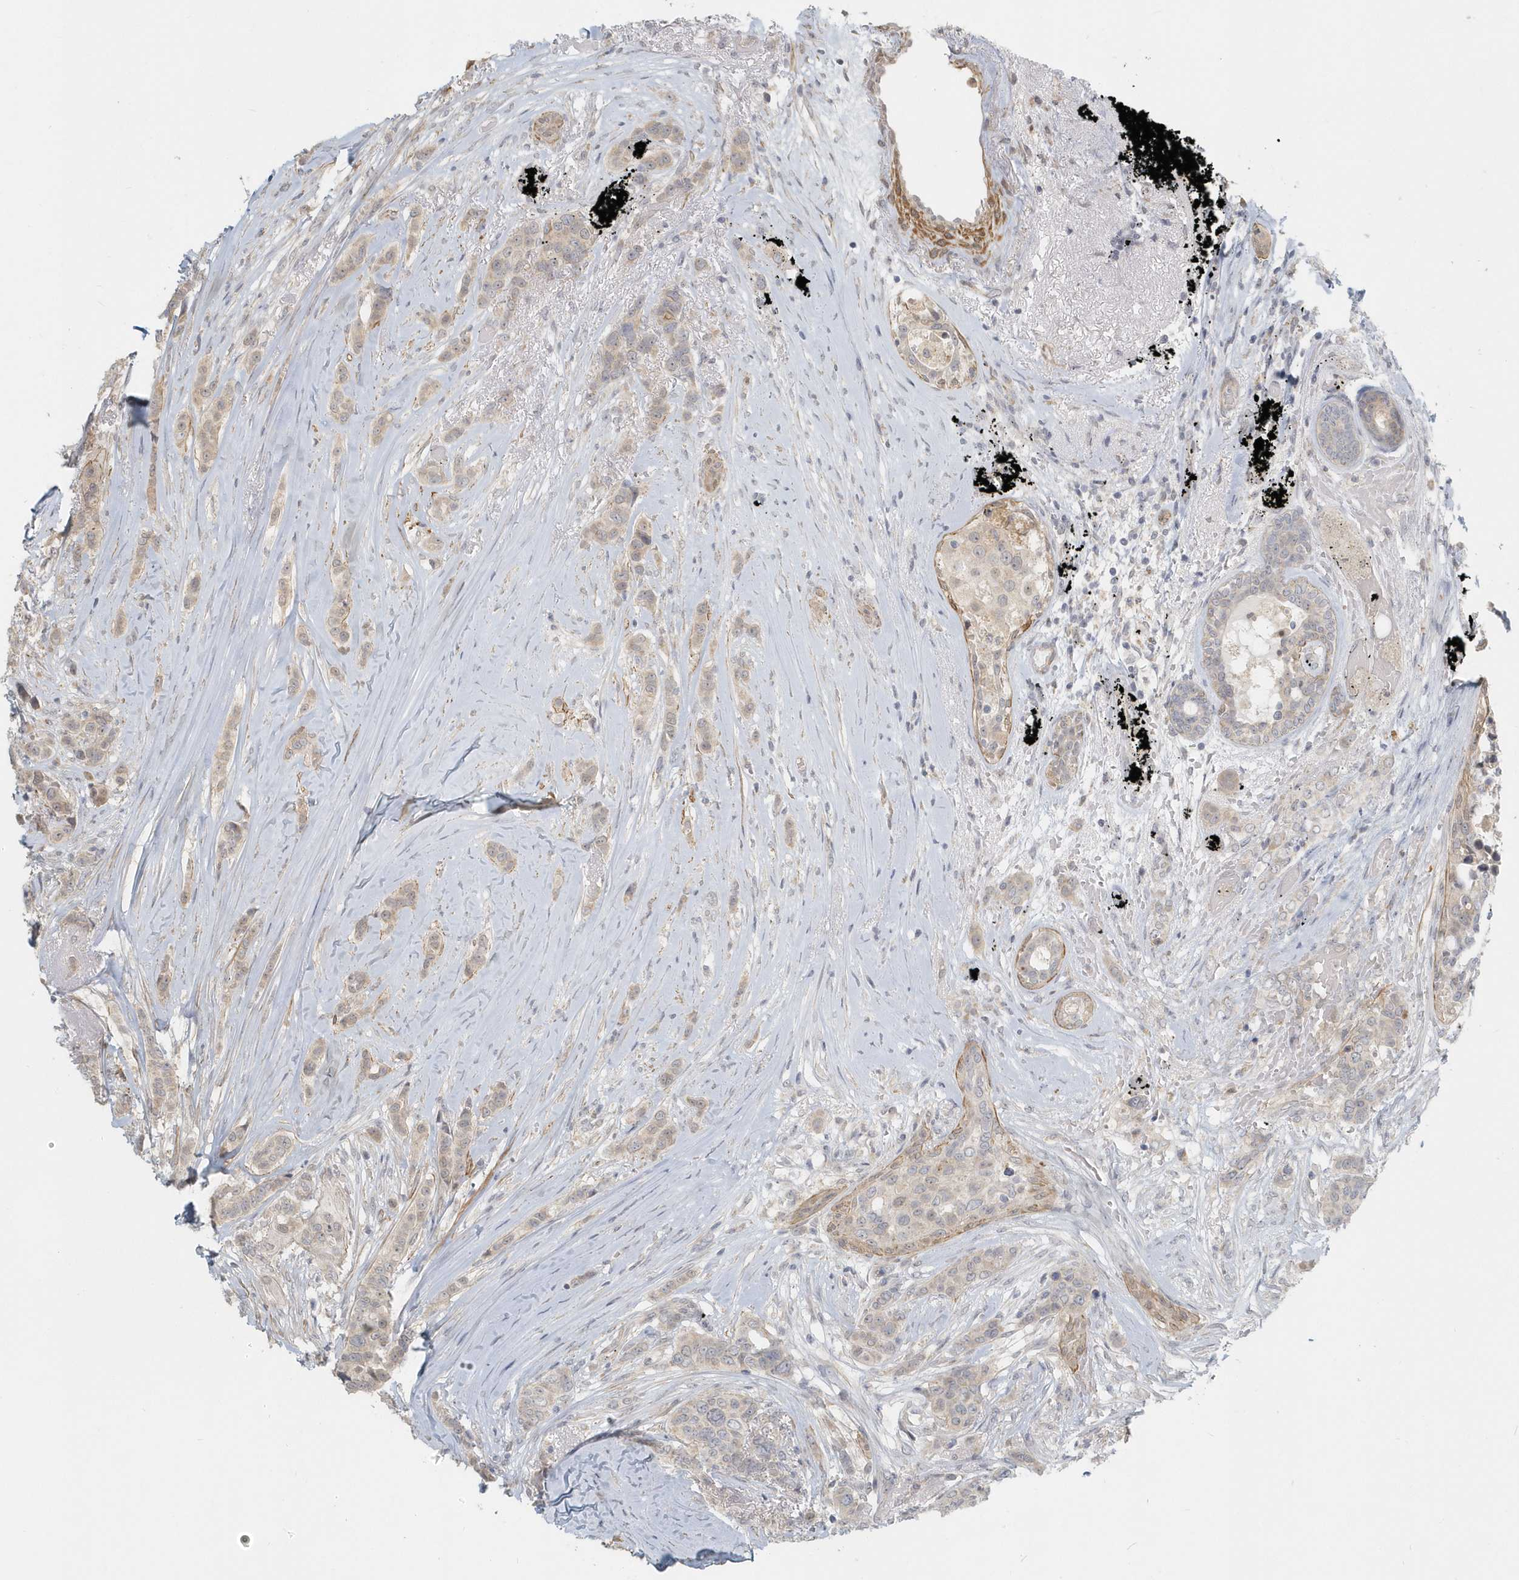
{"staining": {"intensity": "weak", "quantity": "<25%", "location": "cytoplasmic/membranous"}, "tissue": "breast cancer", "cell_type": "Tumor cells", "image_type": "cancer", "snomed": [{"axis": "morphology", "description": "Lobular carcinoma"}, {"axis": "topography", "description": "Breast"}], "caption": "There is no significant expression in tumor cells of breast lobular carcinoma.", "gene": "NAPB", "patient": {"sex": "female", "age": 51}}